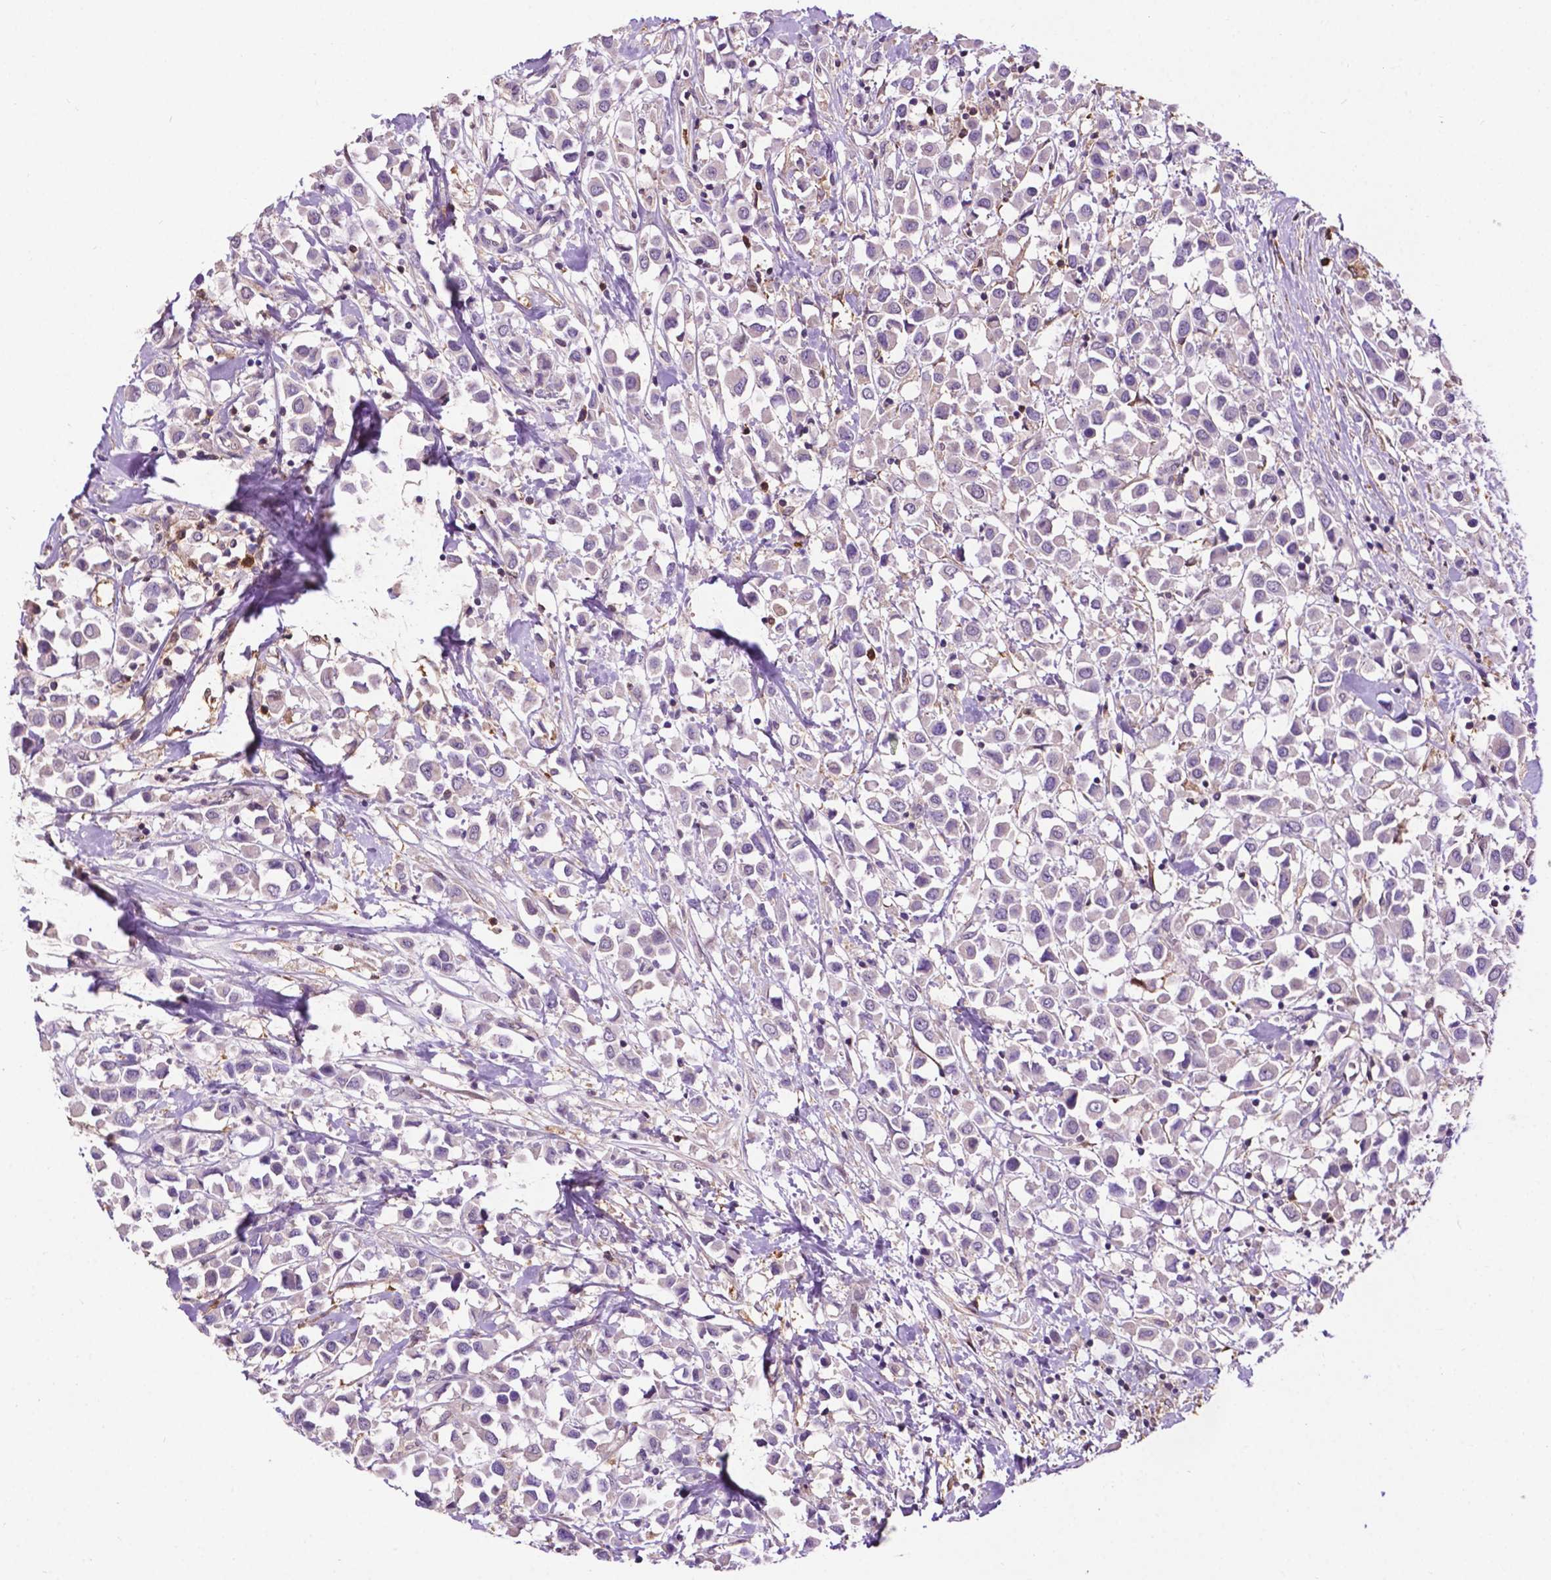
{"staining": {"intensity": "negative", "quantity": "none", "location": "none"}, "tissue": "breast cancer", "cell_type": "Tumor cells", "image_type": "cancer", "snomed": [{"axis": "morphology", "description": "Duct carcinoma"}, {"axis": "topography", "description": "Breast"}], "caption": "This micrograph is of breast invasive ductal carcinoma stained with immunohistochemistry (IHC) to label a protein in brown with the nuclei are counter-stained blue. There is no staining in tumor cells.", "gene": "SMAD3", "patient": {"sex": "female", "age": 61}}